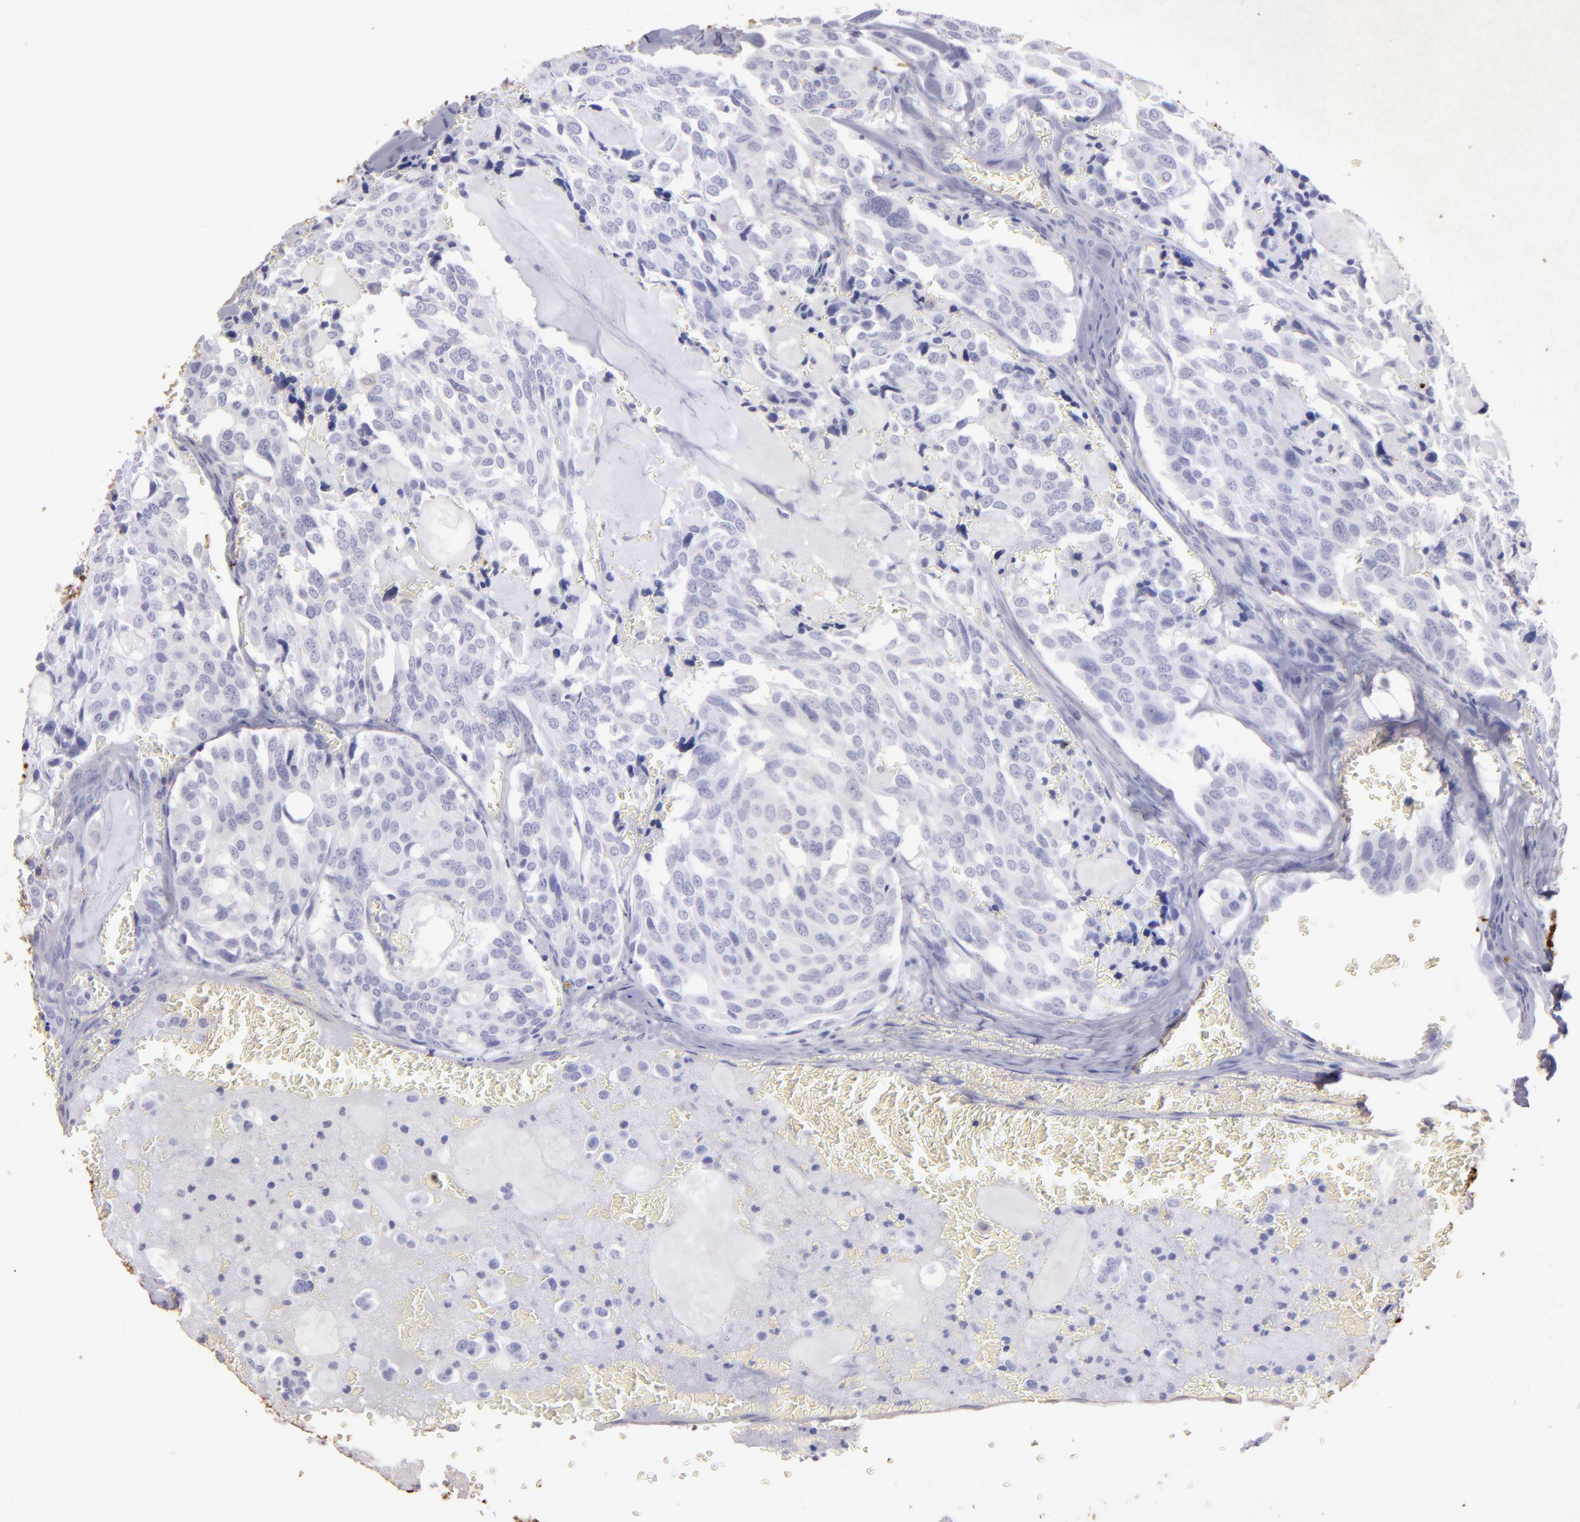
{"staining": {"intensity": "negative", "quantity": "none", "location": "none"}, "tissue": "thyroid cancer", "cell_type": "Tumor cells", "image_type": "cancer", "snomed": [{"axis": "morphology", "description": "Carcinoma, NOS"}, {"axis": "morphology", "description": "Carcinoid, malignant, NOS"}, {"axis": "topography", "description": "Thyroid gland"}], "caption": "A photomicrograph of thyroid carcinoma stained for a protein reveals no brown staining in tumor cells.", "gene": "TG", "patient": {"sex": "male", "age": 33}}